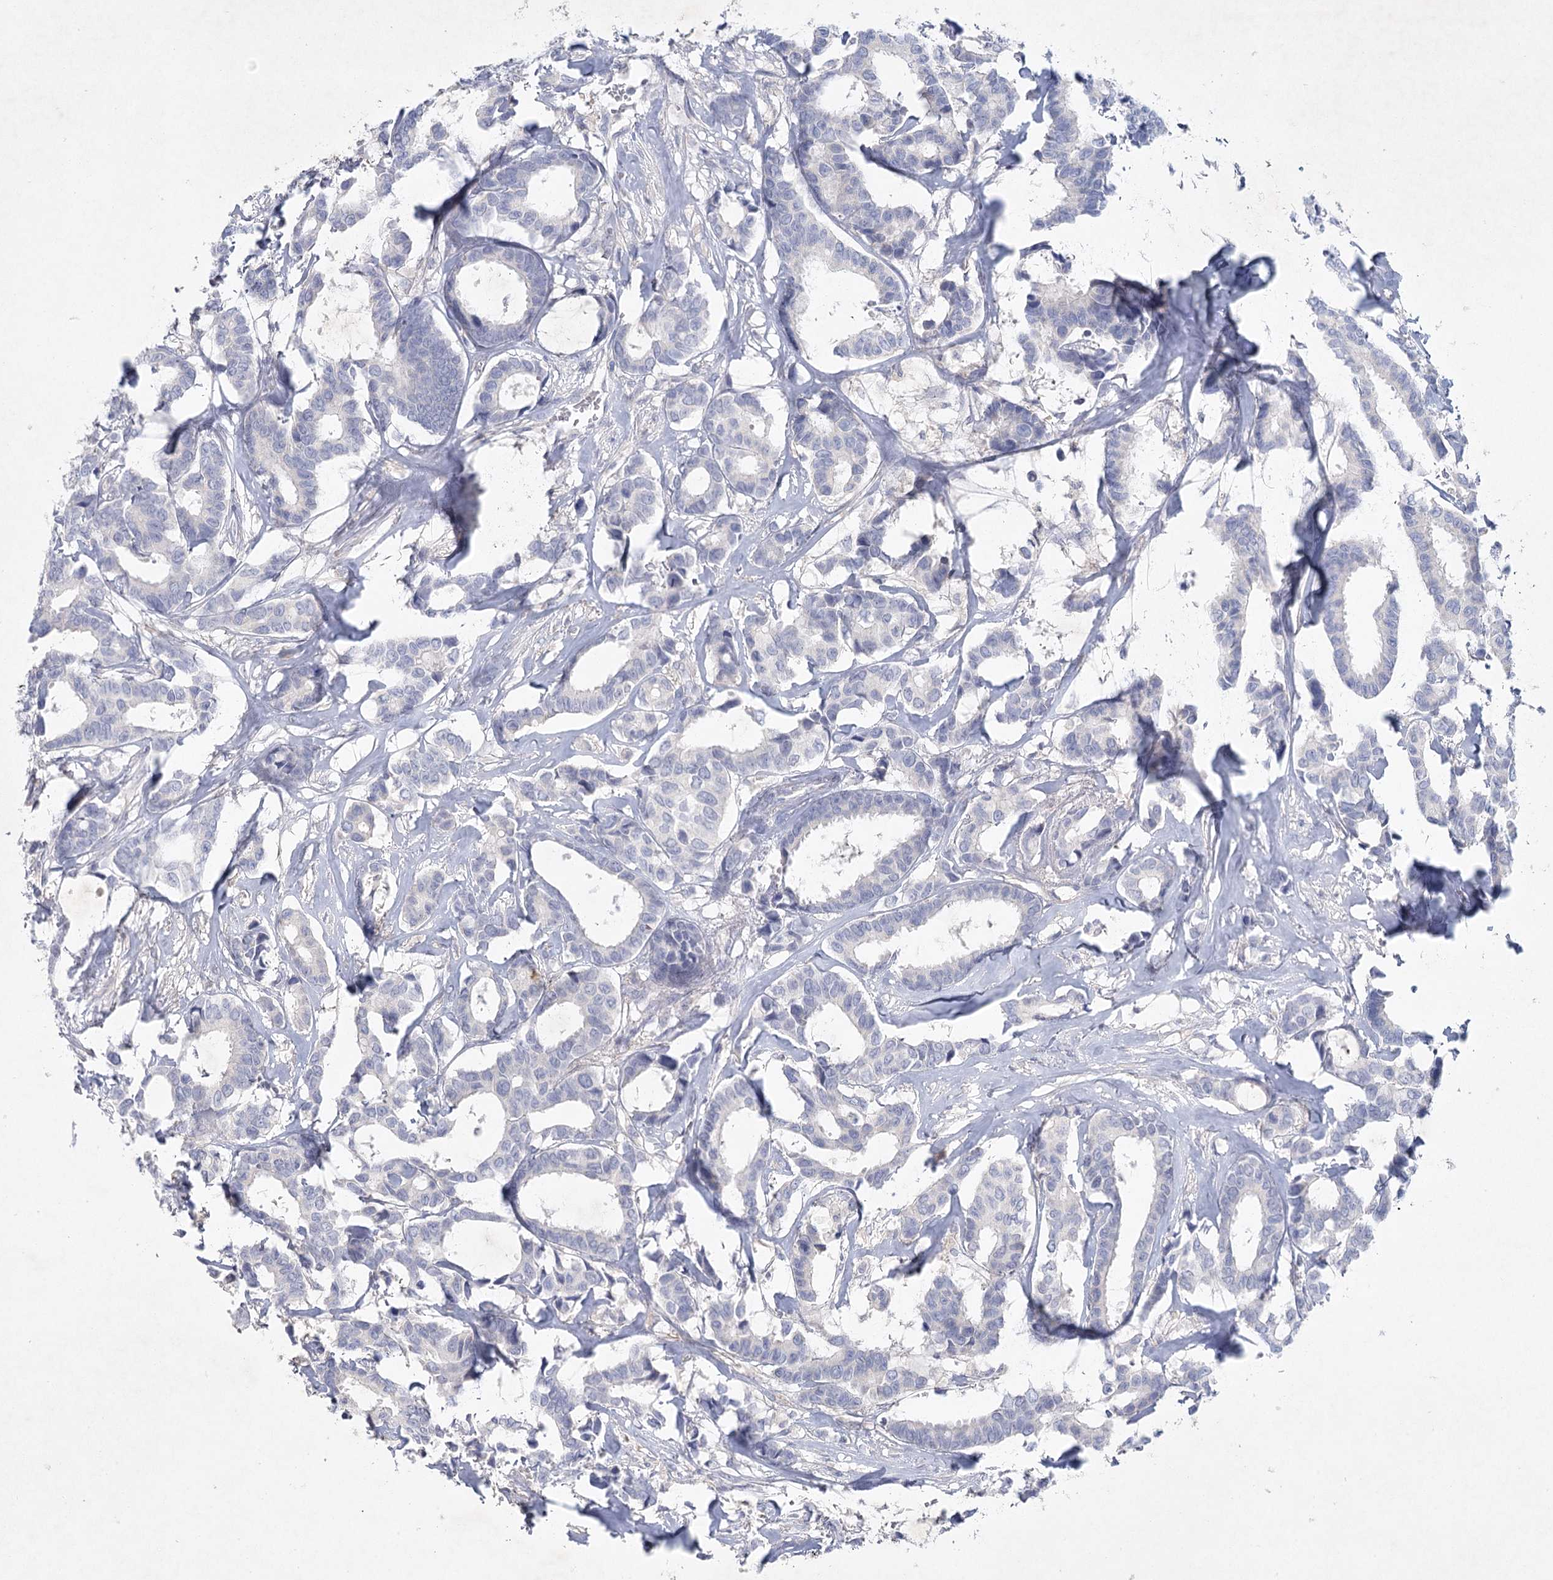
{"staining": {"intensity": "negative", "quantity": "none", "location": "none"}, "tissue": "breast cancer", "cell_type": "Tumor cells", "image_type": "cancer", "snomed": [{"axis": "morphology", "description": "Duct carcinoma"}, {"axis": "topography", "description": "Breast"}], "caption": "Micrograph shows no significant protein expression in tumor cells of infiltrating ductal carcinoma (breast).", "gene": "MAP3K13", "patient": {"sex": "female", "age": 87}}